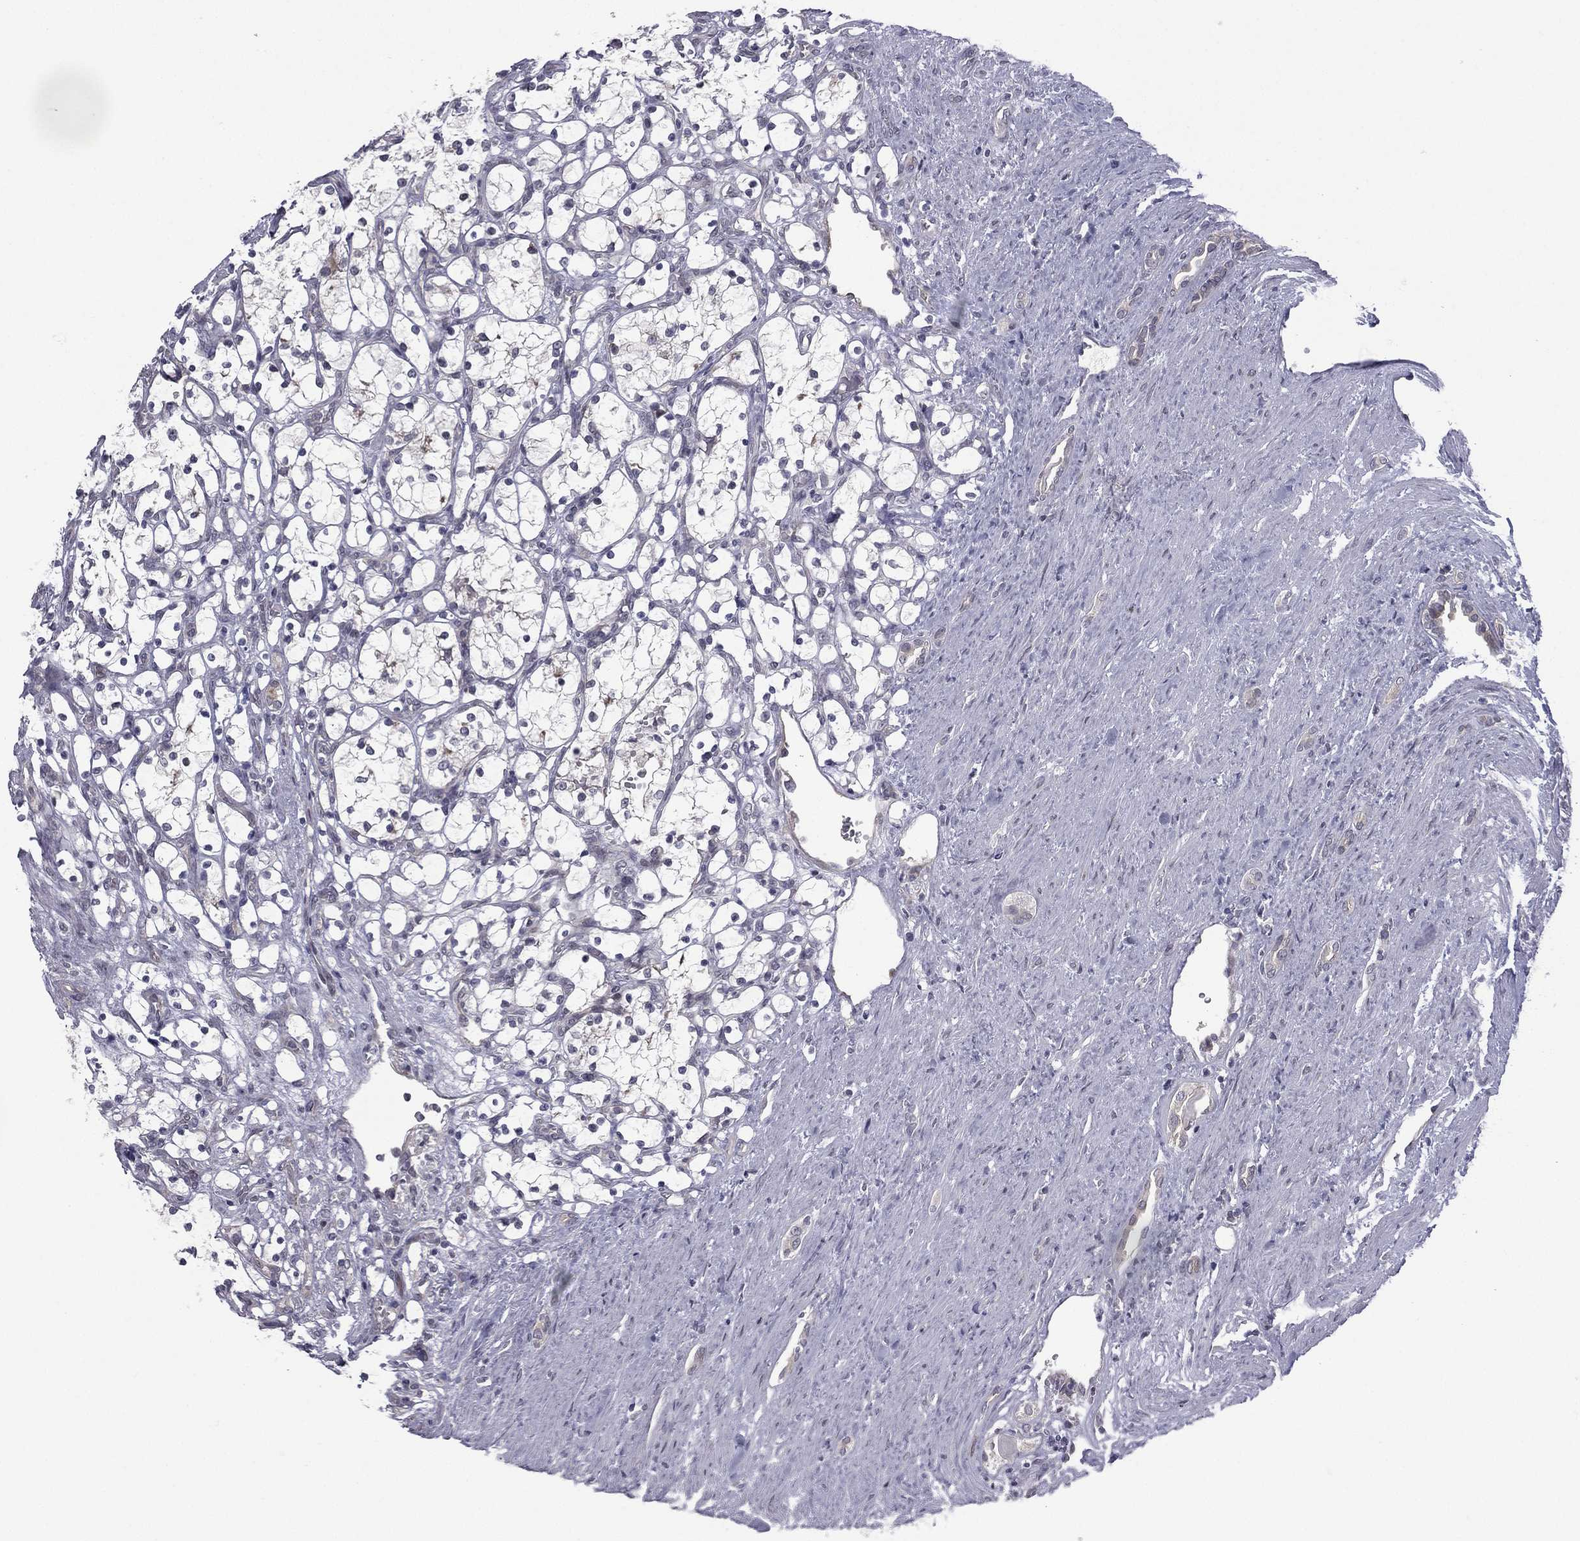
{"staining": {"intensity": "negative", "quantity": "none", "location": "none"}, "tissue": "renal cancer", "cell_type": "Tumor cells", "image_type": "cancer", "snomed": [{"axis": "morphology", "description": "Adenocarcinoma, NOS"}, {"axis": "topography", "description": "Kidney"}], "caption": "This is a histopathology image of immunohistochemistry (IHC) staining of adenocarcinoma (renal), which shows no expression in tumor cells. Brightfield microscopy of IHC stained with DAB (3,3'-diaminobenzidine) (brown) and hematoxylin (blue), captured at high magnification.", "gene": "ACTRT2", "patient": {"sex": "female", "age": 69}}